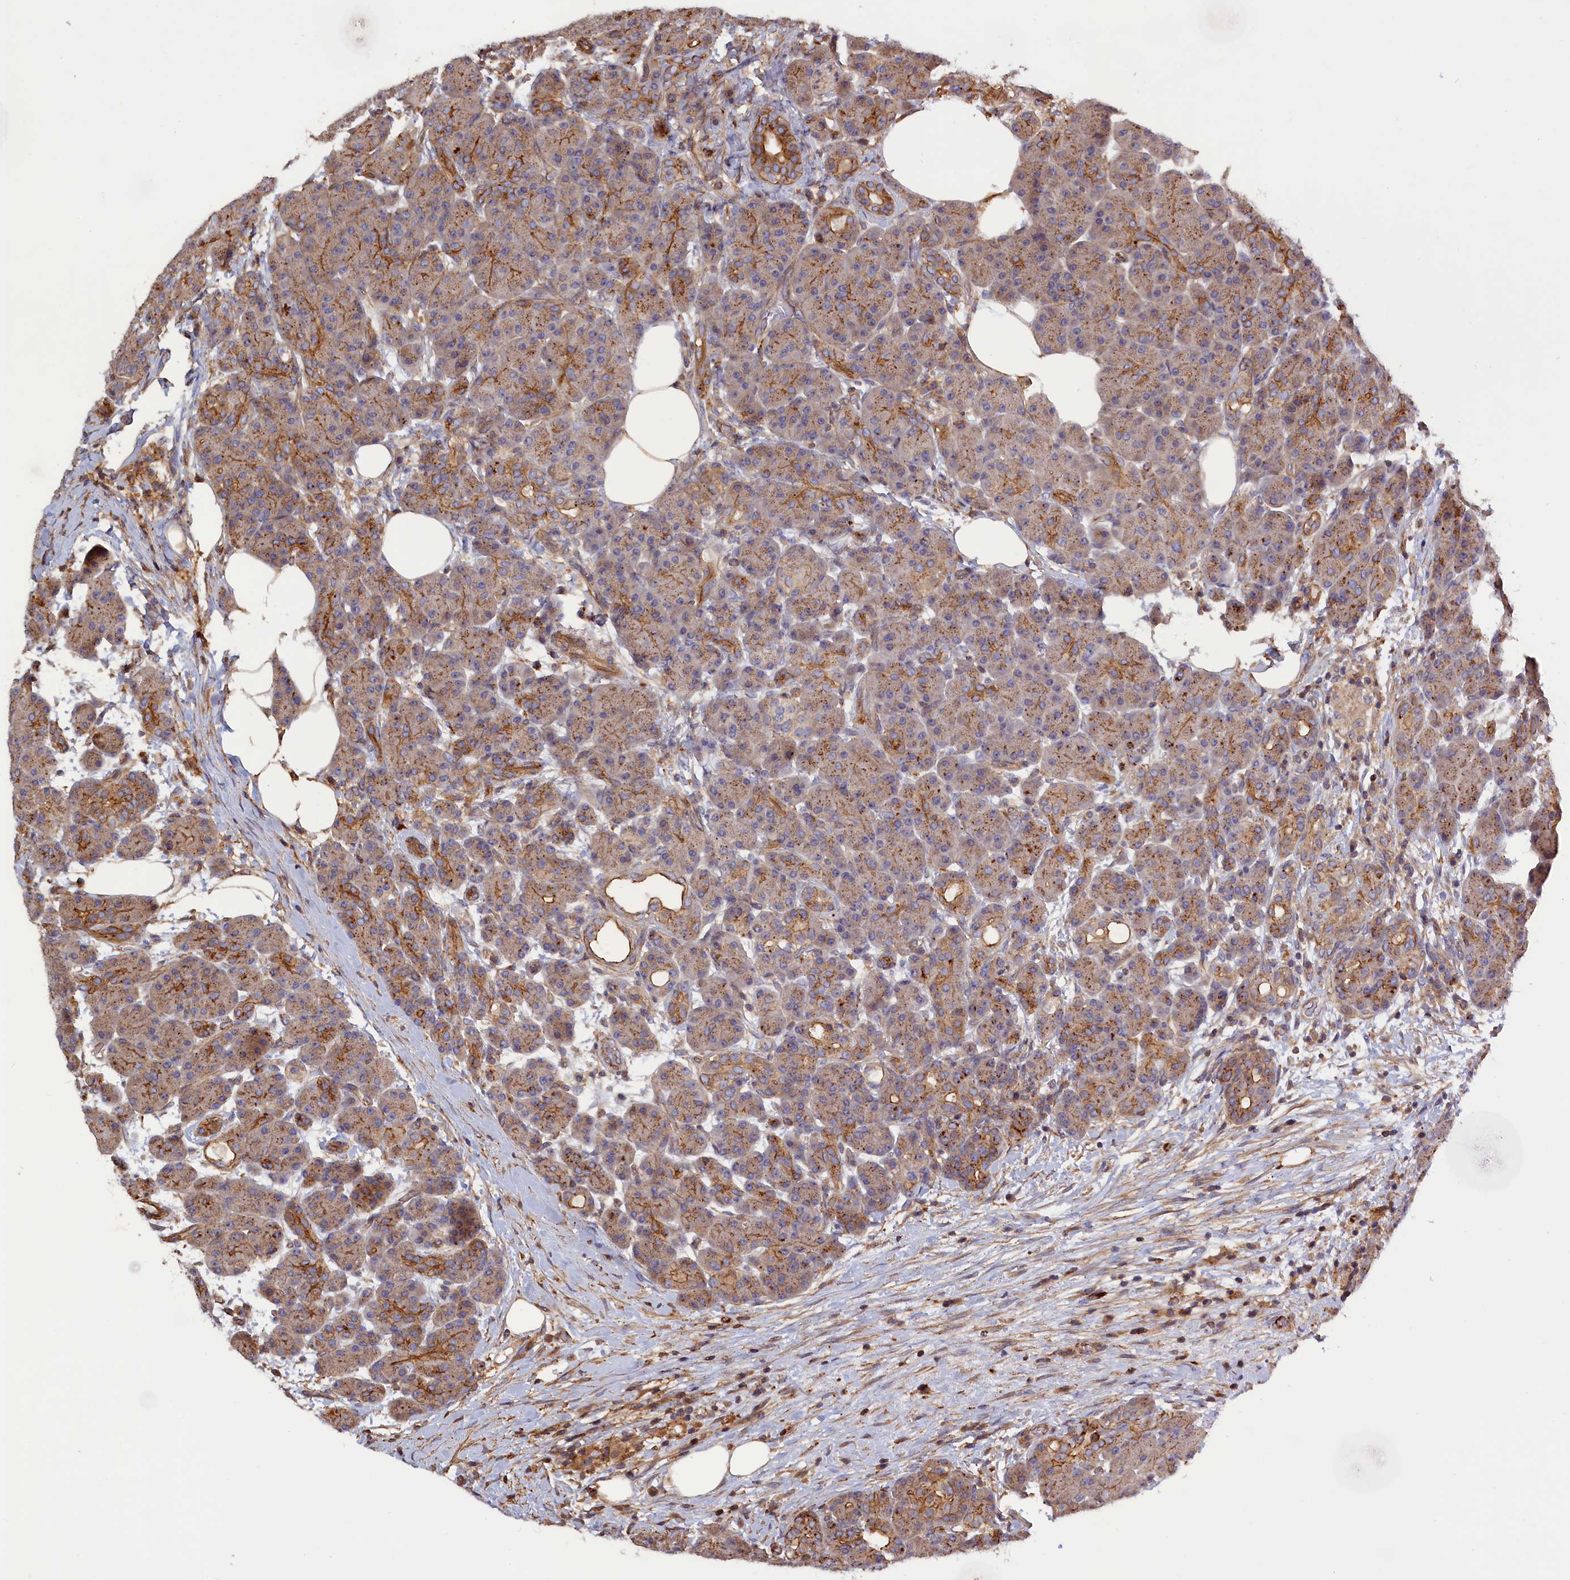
{"staining": {"intensity": "moderate", "quantity": "25%-75%", "location": "cytoplasmic/membranous"}, "tissue": "pancreas", "cell_type": "Exocrine glandular cells", "image_type": "normal", "snomed": [{"axis": "morphology", "description": "Normal tissue, NOS"}, {"axis": "topography", "description": "Pancreas"}], "caption": "Immunohistochemistry of normal human pancreas reveals medium levels of moderate cytoplasmic/membranous staining in approximately 25%-75% of exocrine glandular cells. (brown staining indicates protein expression, while blue staining denotes nuclei).", "gene": "ANKRD27", "patient": {"sex": "male", "age": 63}}